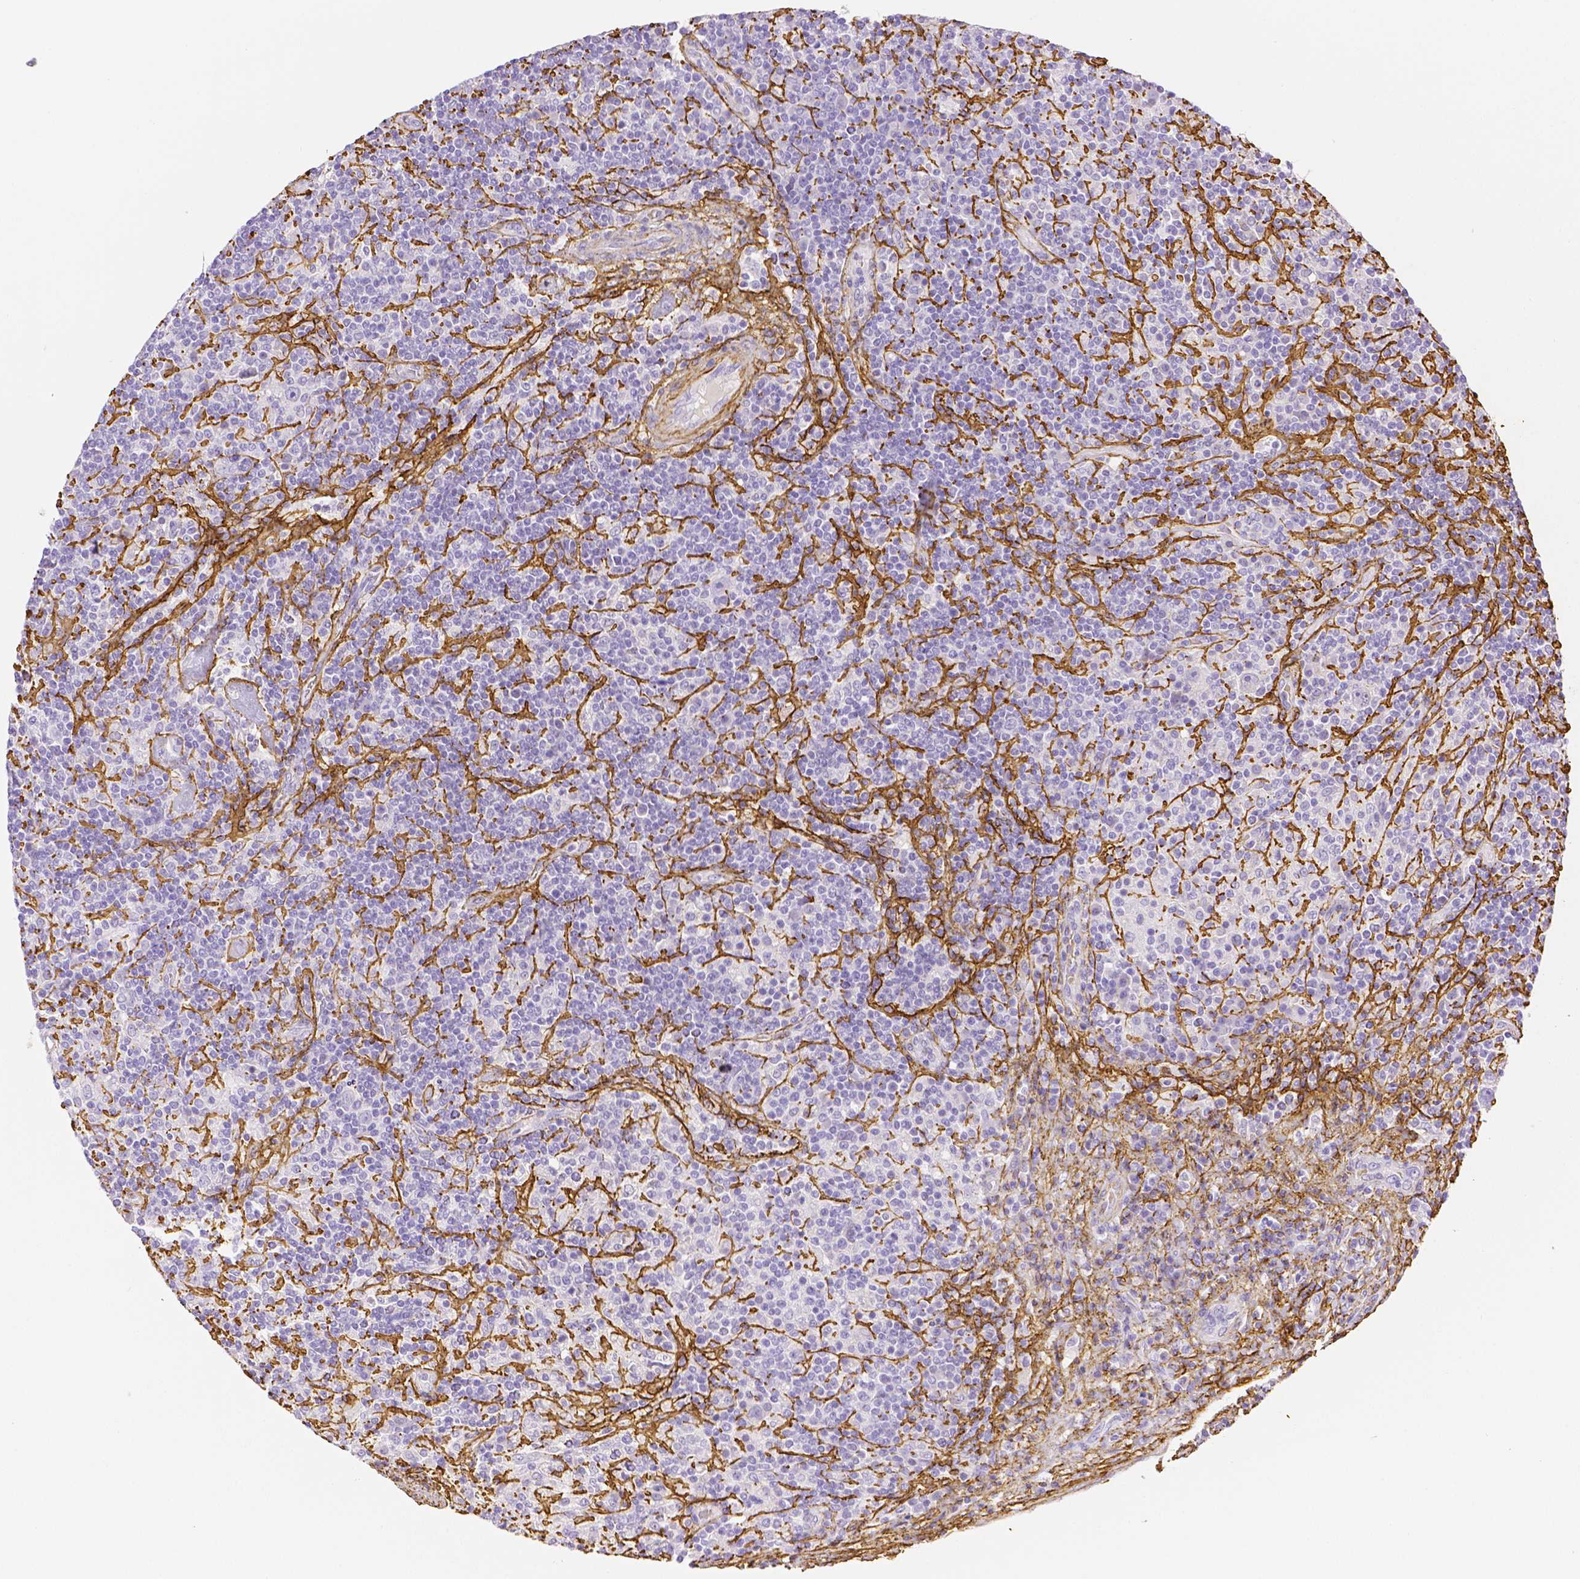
{"staining": {"intensity": "negative", "quantity": "none", "location": "none"}, "tissue": "lymphoma", "cell_type": "Tumor cells", "image_type": "cancer", "snomed": [{"axis": "morphology", "description": "Hodgkin's disease, NOS"}, {"axis": "topography", "description": "Lymph node"}], "caption": "This is an immunohistochemistry (IHC) histopathology image of human lymphoma. There is no staining in tumor cells.", "gene": "FBN1", "patient": {"sex": "male", "age": 70}}